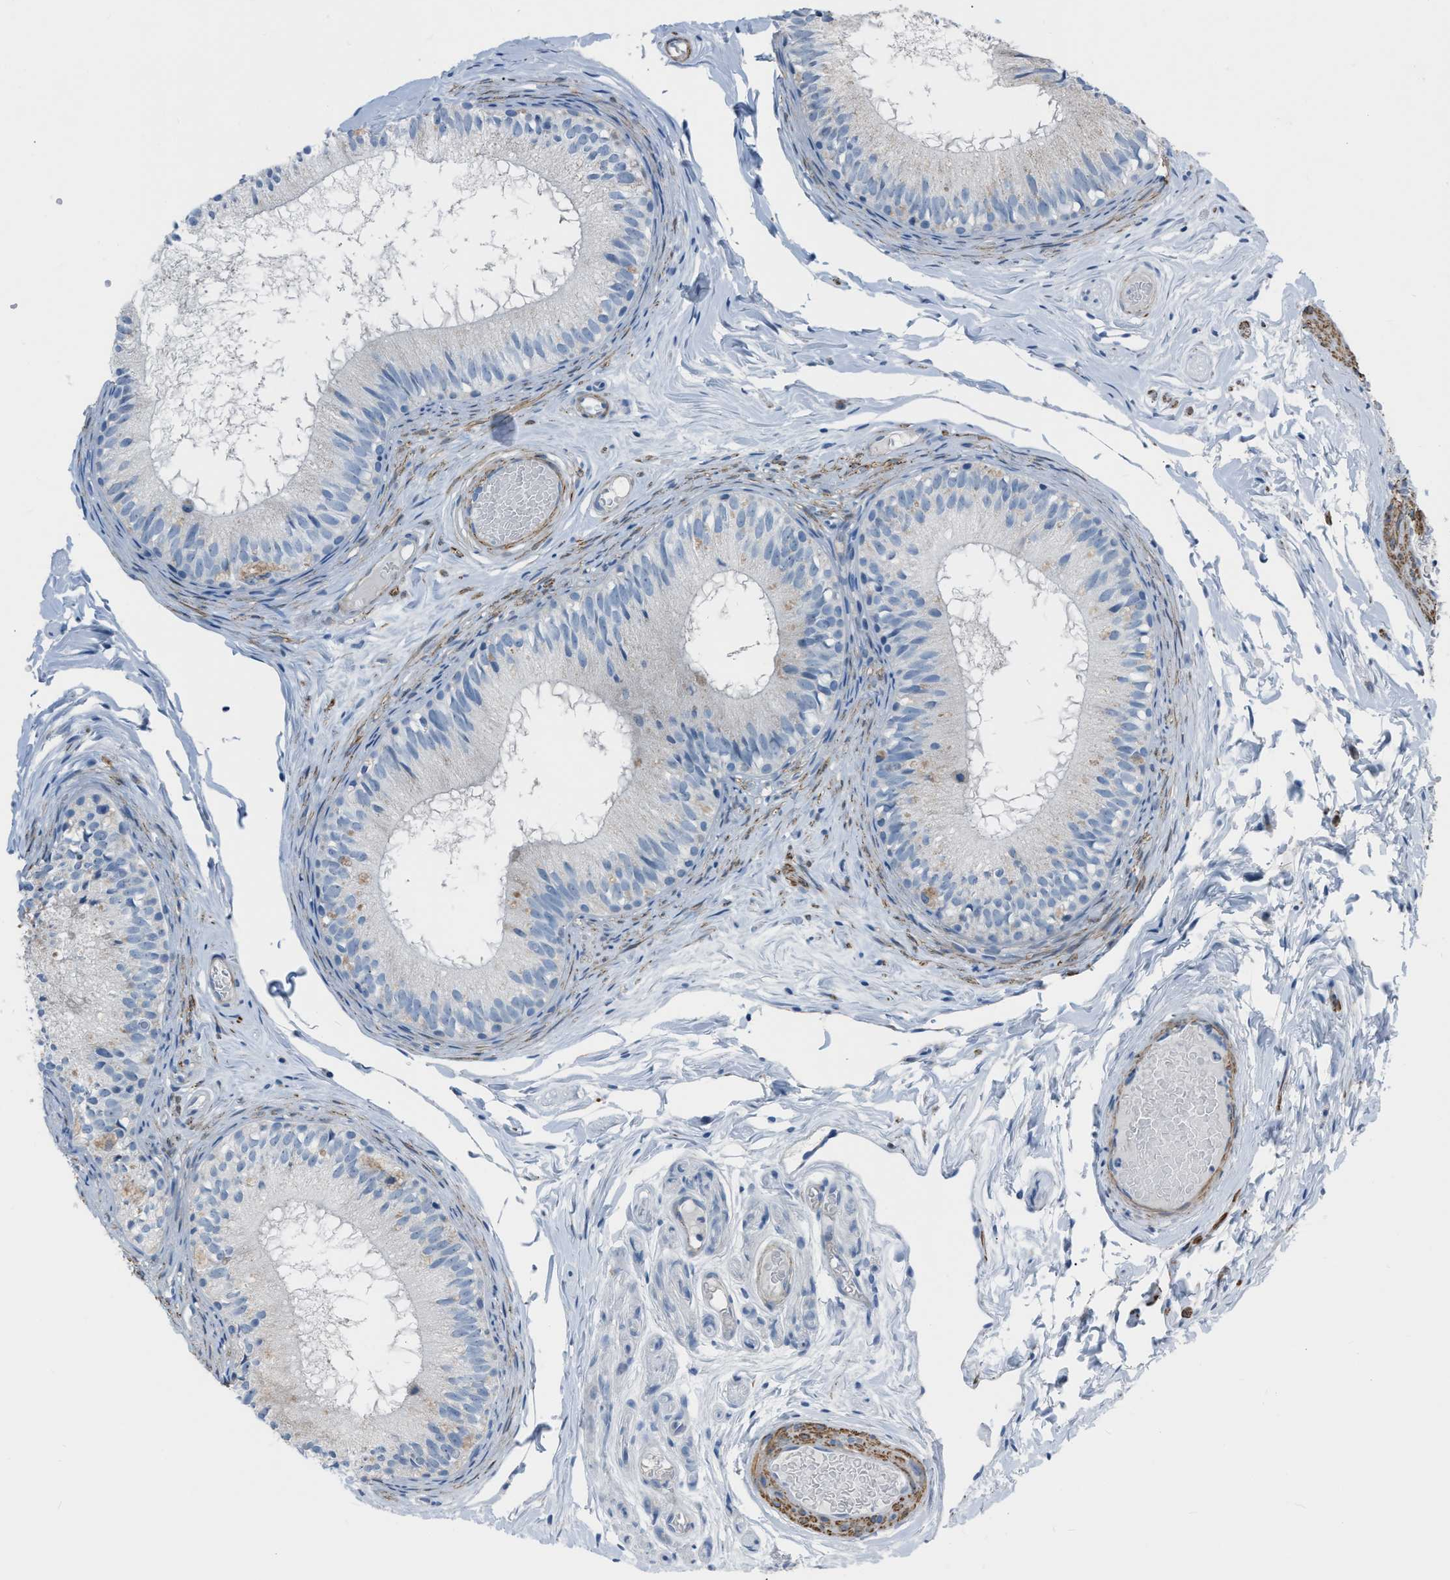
{"staining": {"intensity": "weak", "quantity": "<25%", "location": "cytoplasmic/membranous"}, "tissue": "epididymis", "cell_type": "Glandular cells", "image_type": "normal", "snomed": [{"axis": "morphology", "description": "Normal tissue, NOS"}, {"axis": "topography", "description": "Epididymis"}], "caption": "Glandular cells show no significant positivity in benign epididymis. (Stains: DAB (3,3'-diaminobenzidine) immunohistochemistry (IHC) with hematoxylin counter stain, Microscopy: brightfield microscopy at high magnification).", "gene": "SPATC1L", "patient": {"sex": "male", "age": 46}}